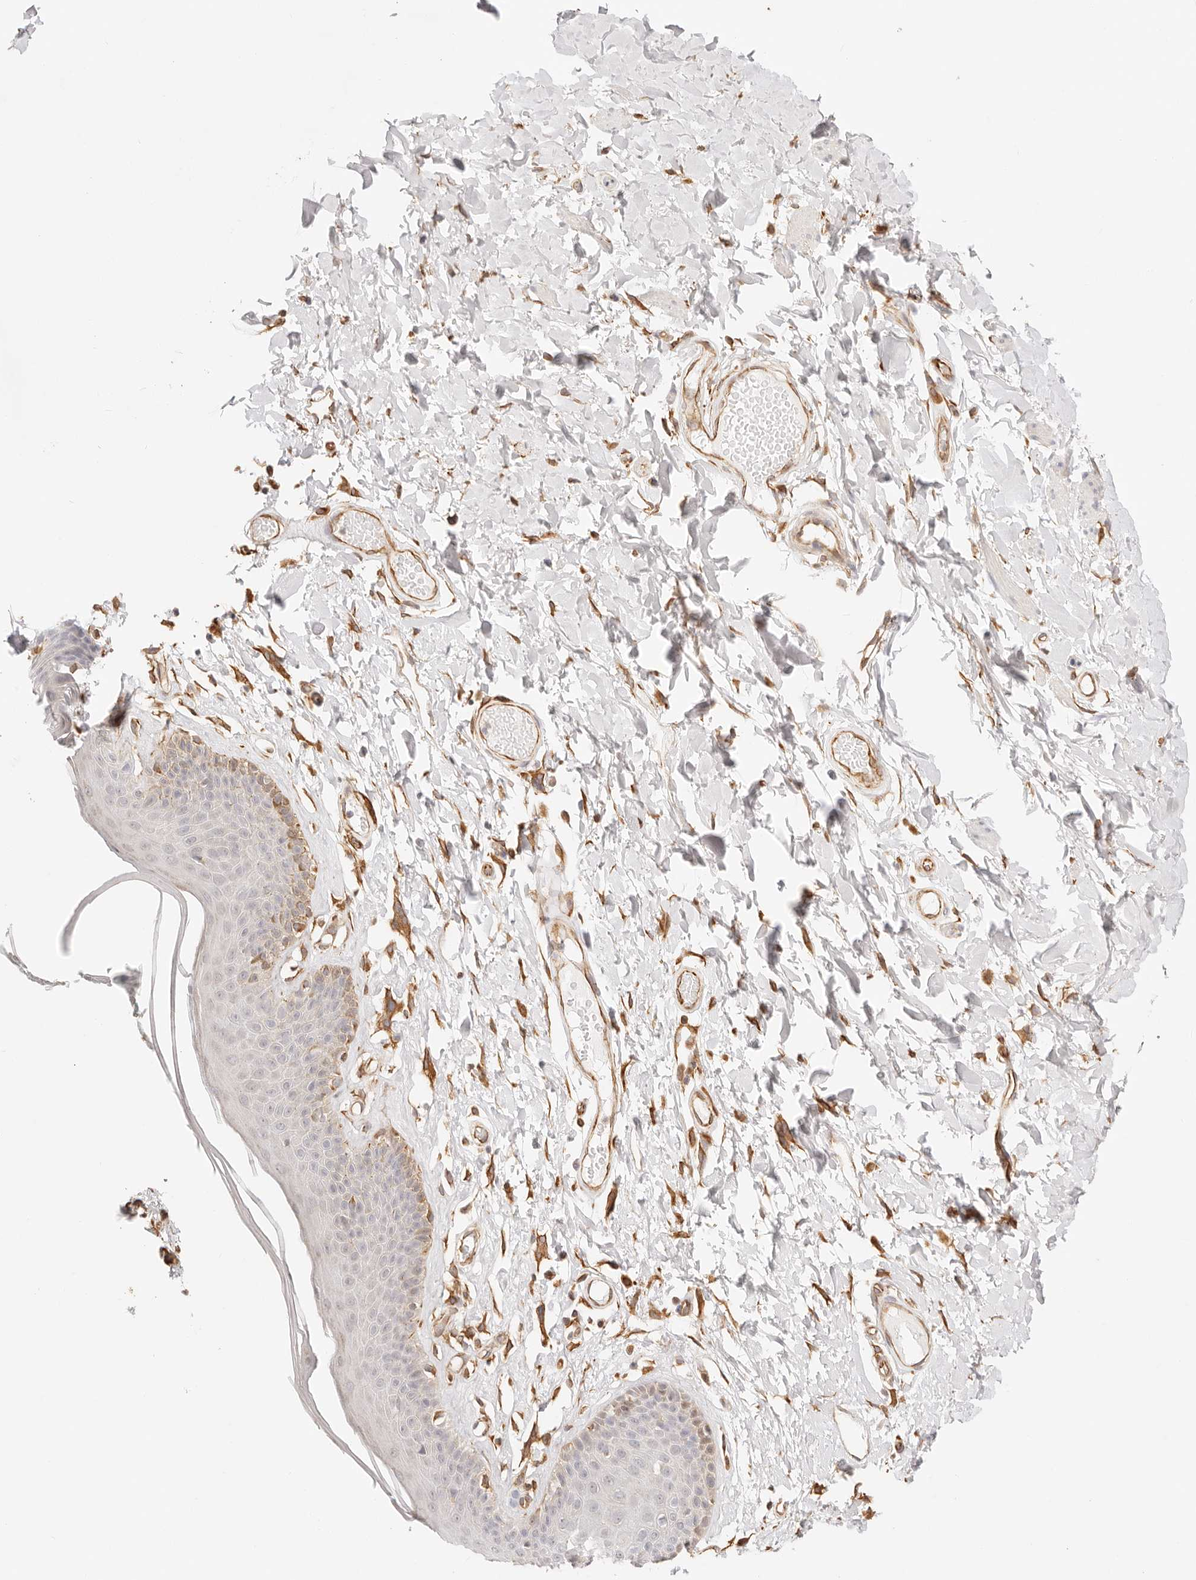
{"staining": {"intensity": "moderate", "quantity": "<25%", "location": "cytoplasmic/membranous"}, "tissue": "skin", "cell_type": "Epidermal cells", "image_type": "normal", "snomed": [{"axis": "morphology", "description": "Normal tissue, NOS"}, {"axis": "topography", "description": "Vulva"}], "caption": "Skin was stained to show a protein in brown. There is low levels of moderate cytoplasmic/membranous positivity in about <25% of epidermal cells. Nuclei are stained in blue.", "gene": "ZC3H11A", "patient": {"sex": "female", "age": 73}}